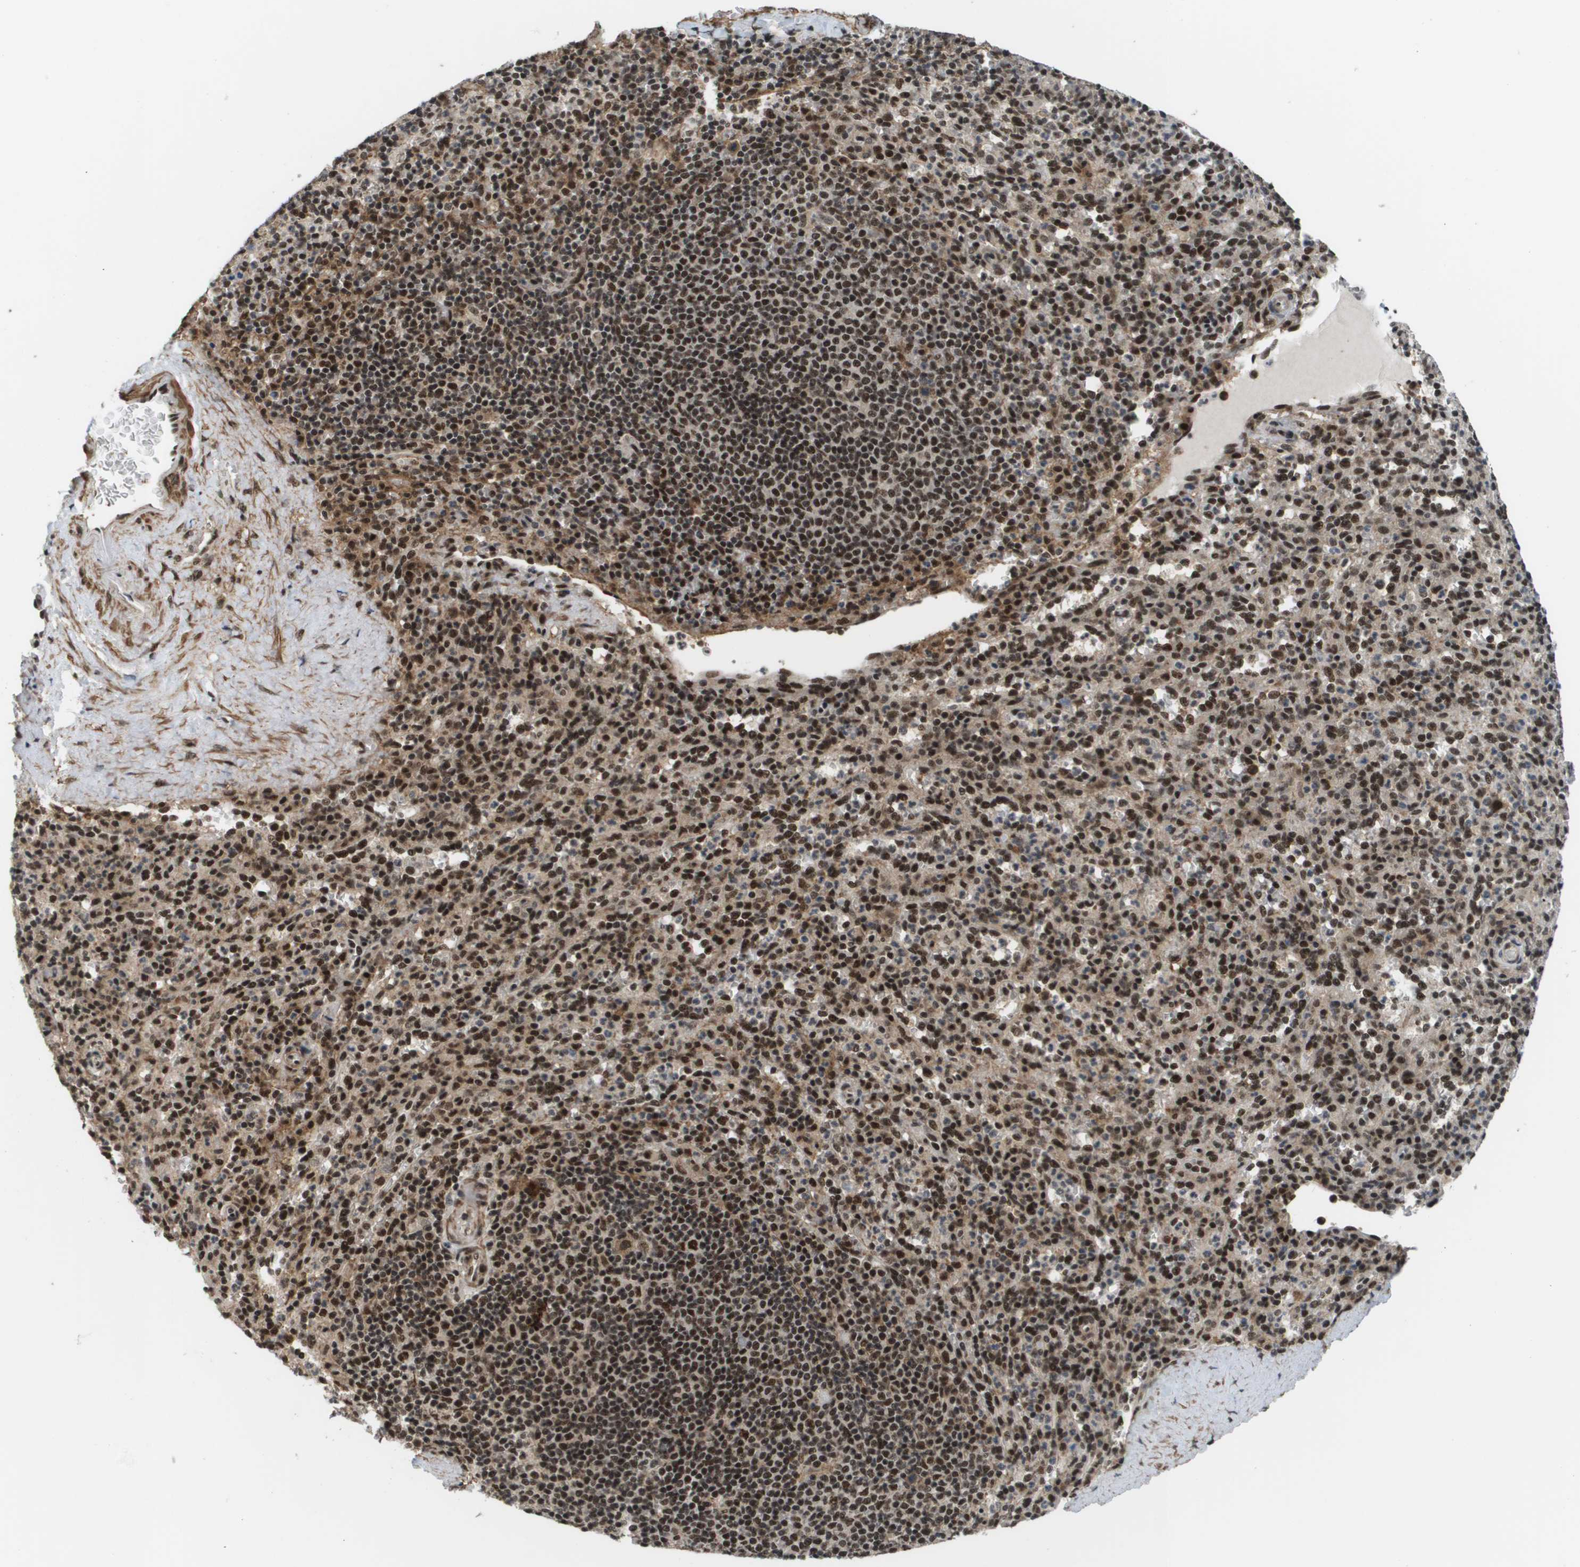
{"staining": {"intensity": "moderate", "quantity": "25%-75%", "location": "cytoplasmic/membranous,nuclear"}, "tissue": "spleen", "cell_type": "Cells in red pulp", "image_type": "normal", "snomed": [{"axis": "morphology", "description": "Normal tissue, NOS"}, {"axis": "topography", "description": "Spleen"}], "caption": "Immunohistochemical staining of normal human spleen exhibits moderate cytoplasmic/membranous,nuclear protein positivity in approximately 25%-75% of cells in red pulp. (DAB IHC, brown staining for protein, blue staining for nuclei).", "gene": "PRCC", "patient": {"sex": "male", "age": 36}}